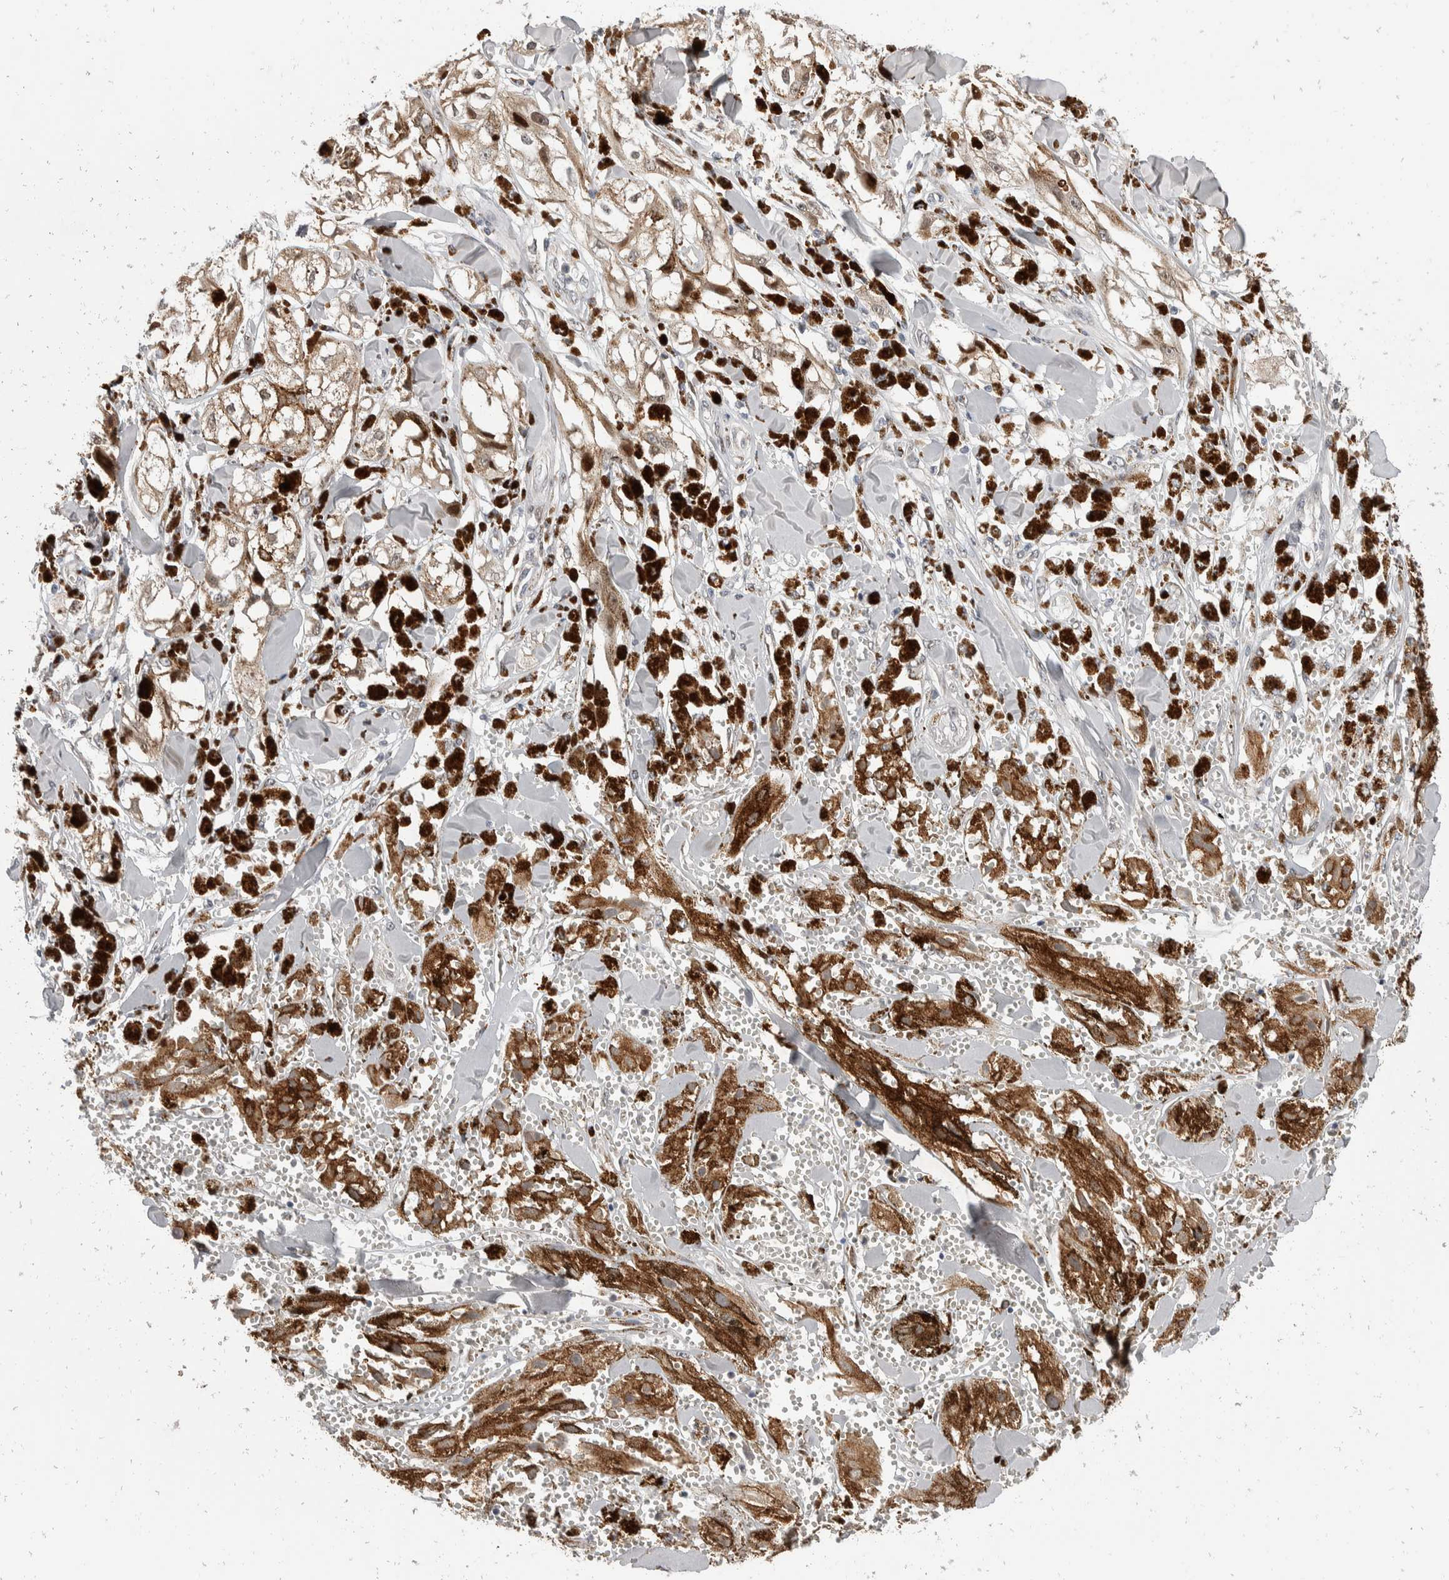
{"staining": {"intensity": "weak", "quantity": ">75%", "location": "cytoplasmic/membranous,nuclear"}, "tissue": "melanoma", "cell_type": "Tumor cells", "image_type": "cancer", "snomed": [{"axis": "morphology", "description": "Malignant melanoma, NOS"}, {"axis": "topography", "description": "Skin"}], "caption": "This is an image of immunohistochemistry staining of malignant melanoma, which shows weak positivity in the cytoplasmic/membranous and nuclear of tumor cells.", "gene": "ZNF703", "patient": {"sex": "male", "age": 88}}